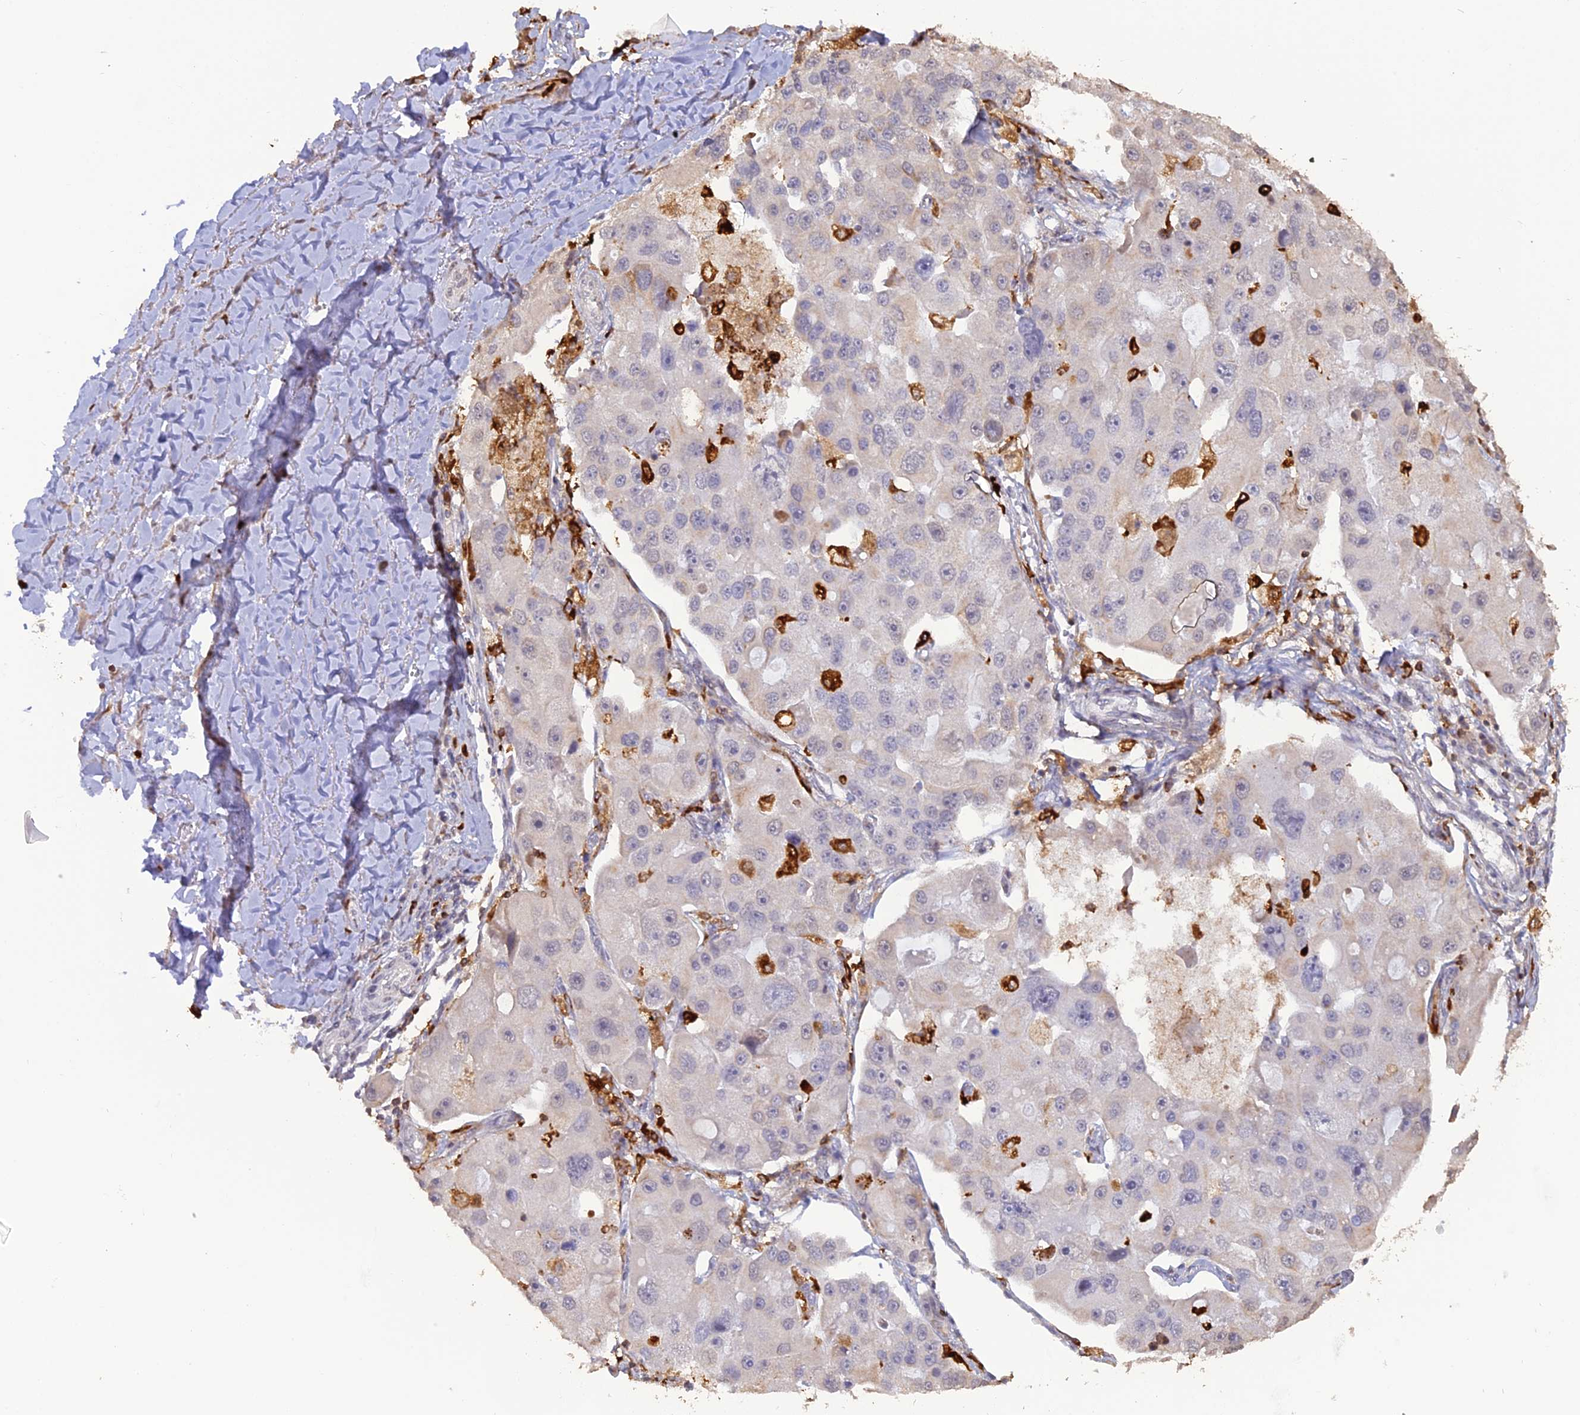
{"staining": {"intensity": "negative", "quantity": "none", "location": "none"}, "tissue": "lung cancer", "cell_type": "Tumor cells", "image_type": "cancer", "snomed": [{"axis": "morphology", "description": "Adenocarcinoma, NOS"}, {"axis": "topography", "description": "Lung"}], "caption": "This is a image of immunohistochemistry (IHC) staining of adenocarcinoma (lung), which shows no positivity in tumor cells.", "gene": "APOBR", "patient": {"sex": "female", "age": 54}}